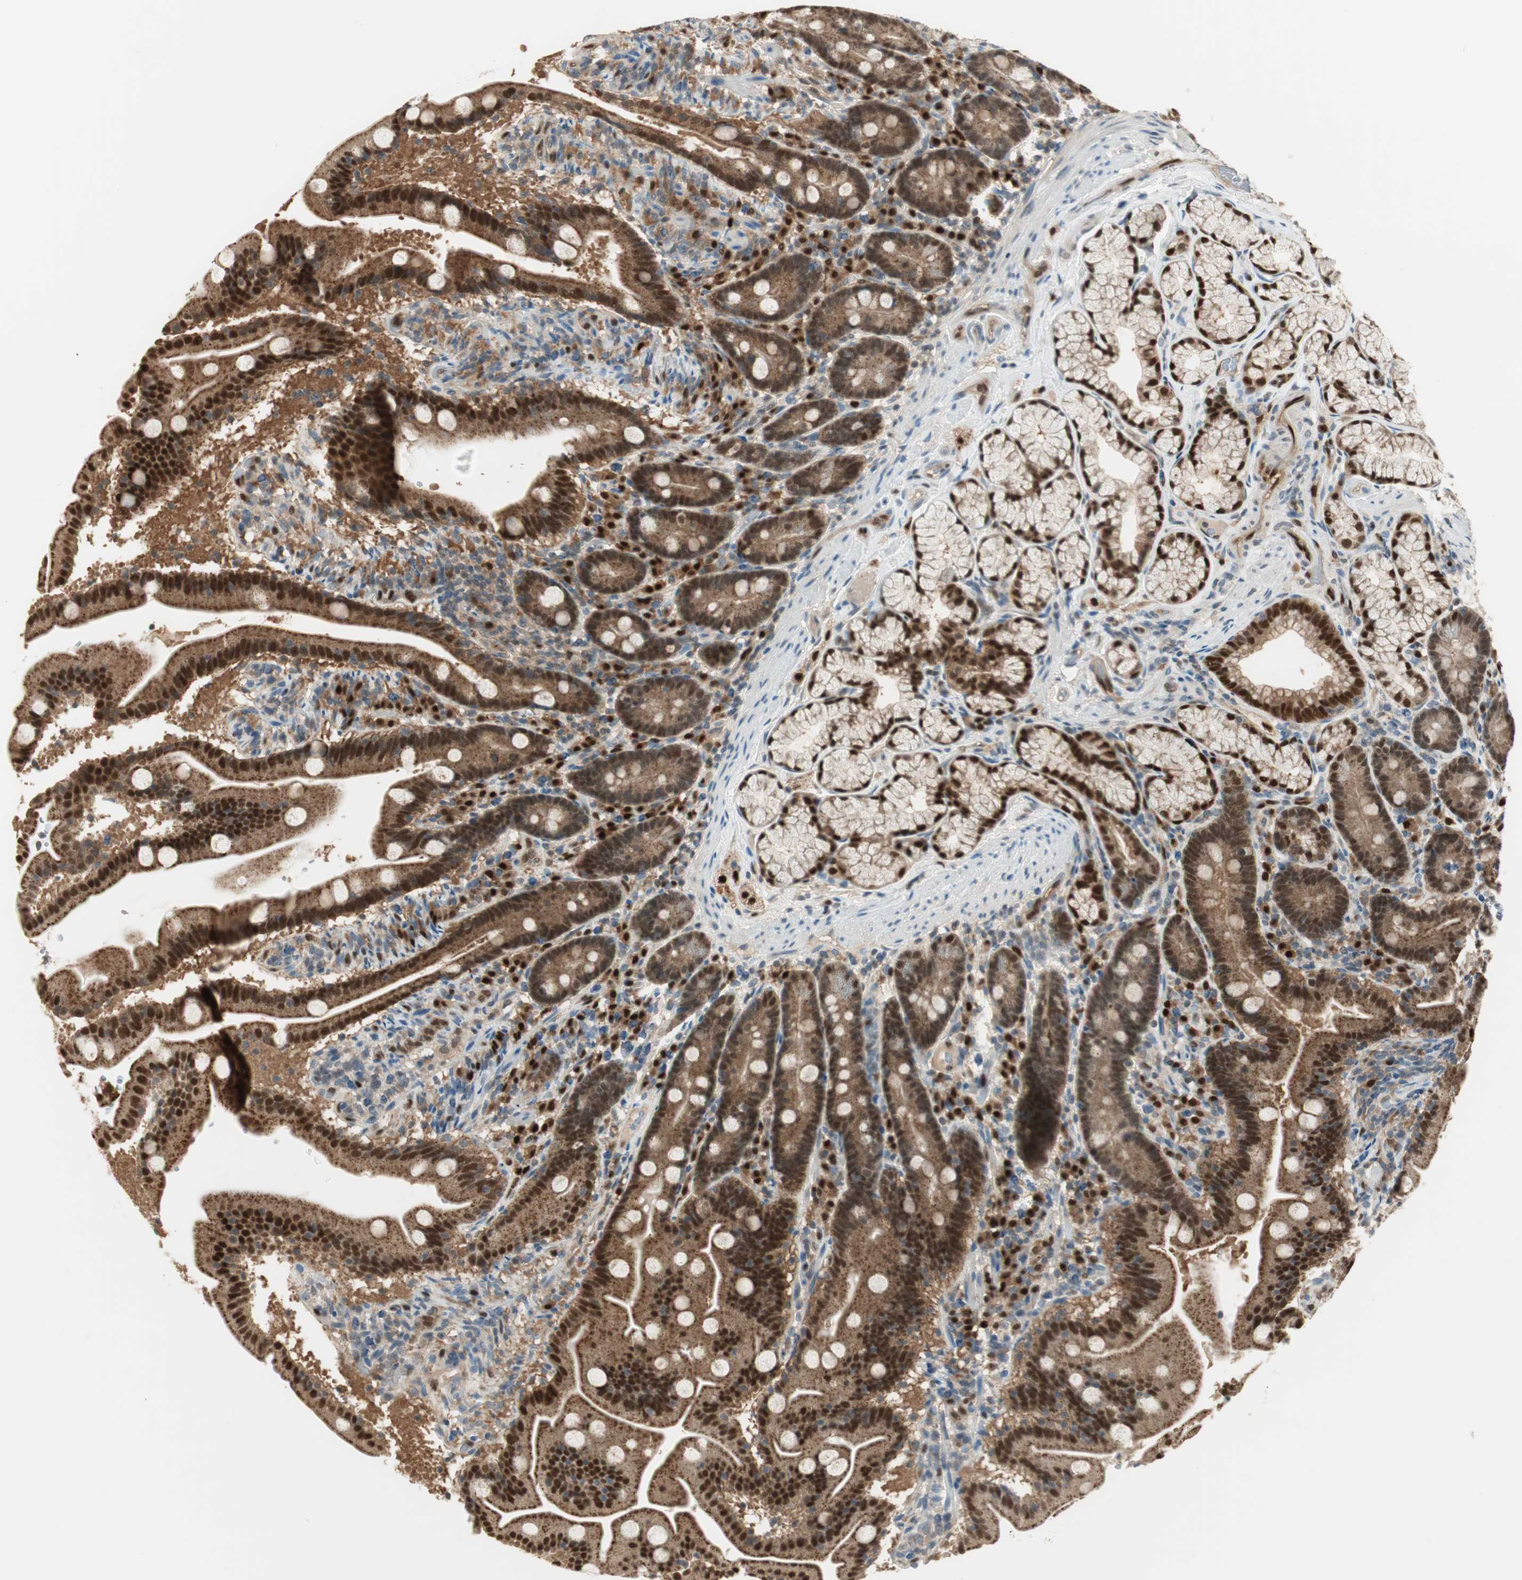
{"staining": {"intensity": "moderate", "quantity": ">75%", "location": "cytoplasmic/membranous,nuclear"}, "tissue": "duodenum", "cell_type": "Glandular cells", "image_type": "normal", "snomed": [{"axis": "morphology", "description": "Normal tissue, NOS"}, {"axis": "topography", "description": "Duodenum"}], "caption": "The histopathology image exhibits immunohistochemical staining of normal duodenum. There is moderate cytoplasmic/membranous,nuclear expression is identified in about >75% of glandular cells.", "gene": "LTA4H", "patient": {"sex": "male", "age": 54}}